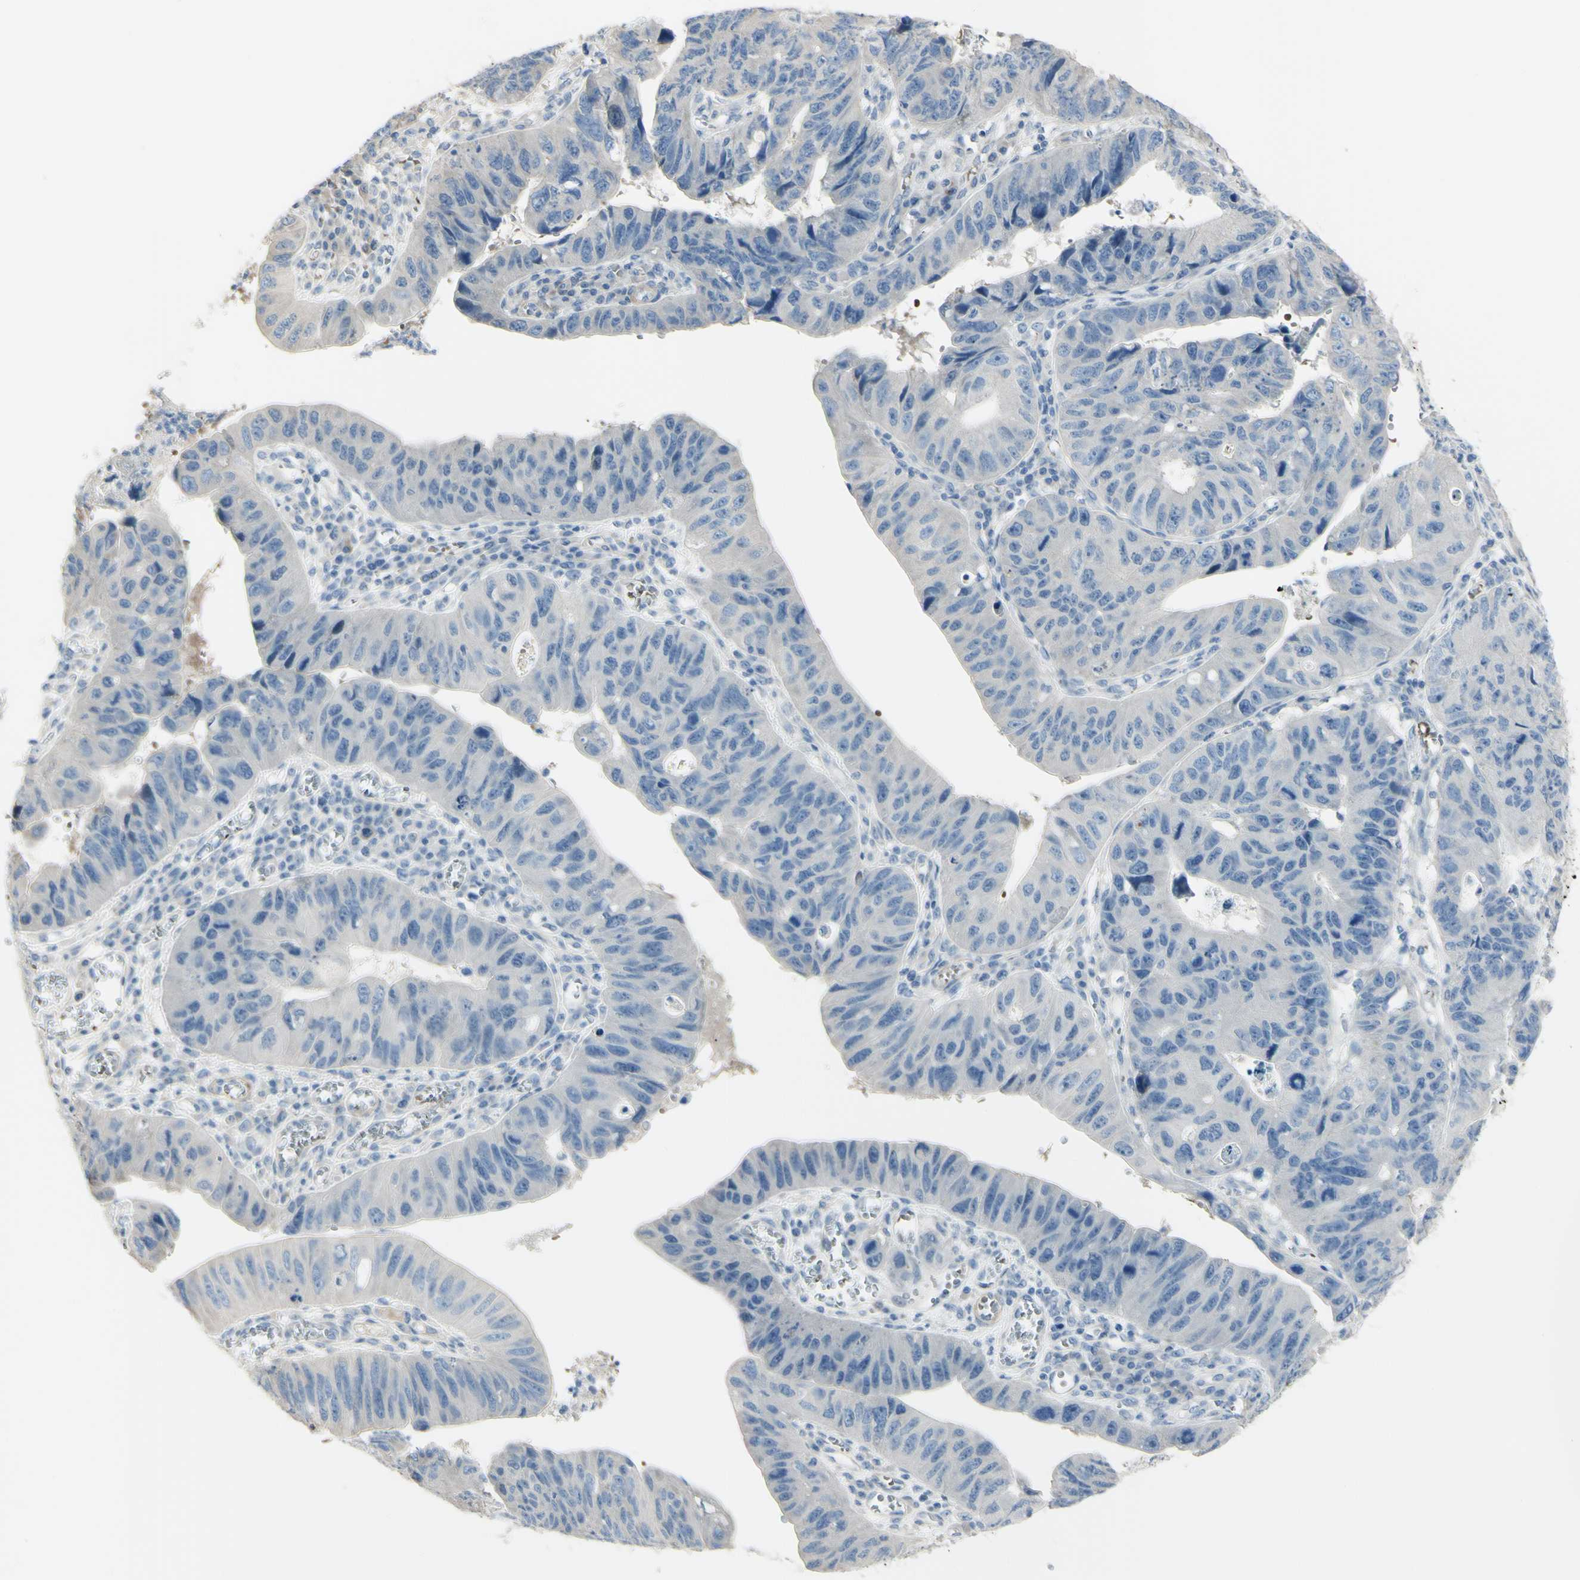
{"staining": {"intensity": "negative", "quantity": "none", "location": "none"}, "tissue": "stomach cancer", "cell_type": "Tumor cells", "image_type": "cancer", "snomed": [{"axis": "morphology", "description": "Adenocarcinoma, NOS"}, {"axis": "topography", "description": "Stomach"}], "caption": "A high-resolution photomicrograph shows immunohistochemistry staining of stomach cancer (adenocarcinoma), which exhibits no significant positivity in tumor cells.", "gene": "NCBP2L", "patient": {"sex": "male", "age": 59}}